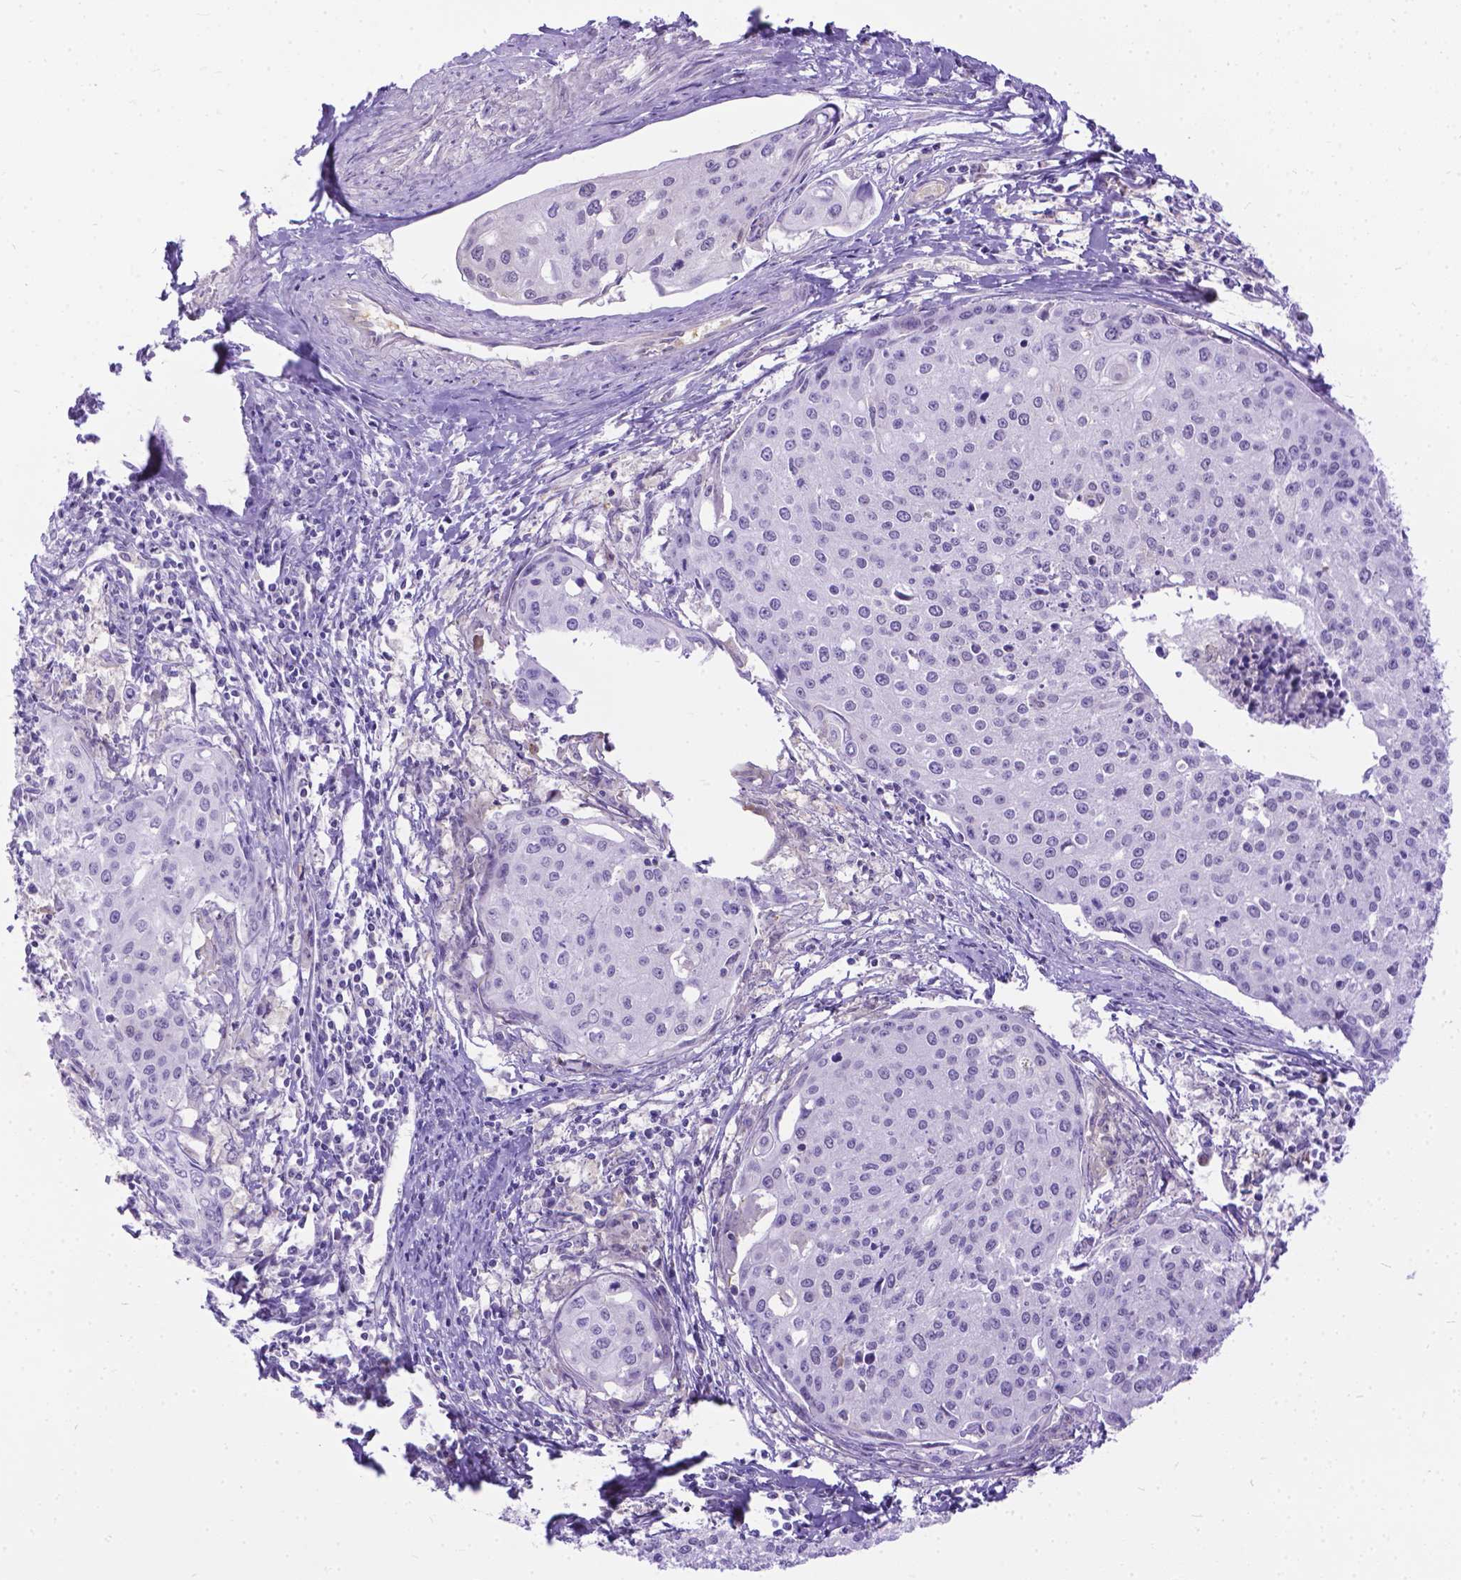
{"staining": {"intensity": "negative", "quantity": "none", "location": "none"}, "tissue": "cervical cancer", "cell_type": "Tumor cells", "image_type": "cancer", "snomed": [{"axis": "morphology", "description": "Squamous cell carcinoma, NOS"}, {"axis": "topography", "description": "Cervix"}], "caption": "The immunohistochemistry (IHC) histopathology image has no significant expression in tumor cells of cervical squamous cell carcinoma tissue.", "gene": "TMEM169", "patient": {"sex": "female", "age": 38}}